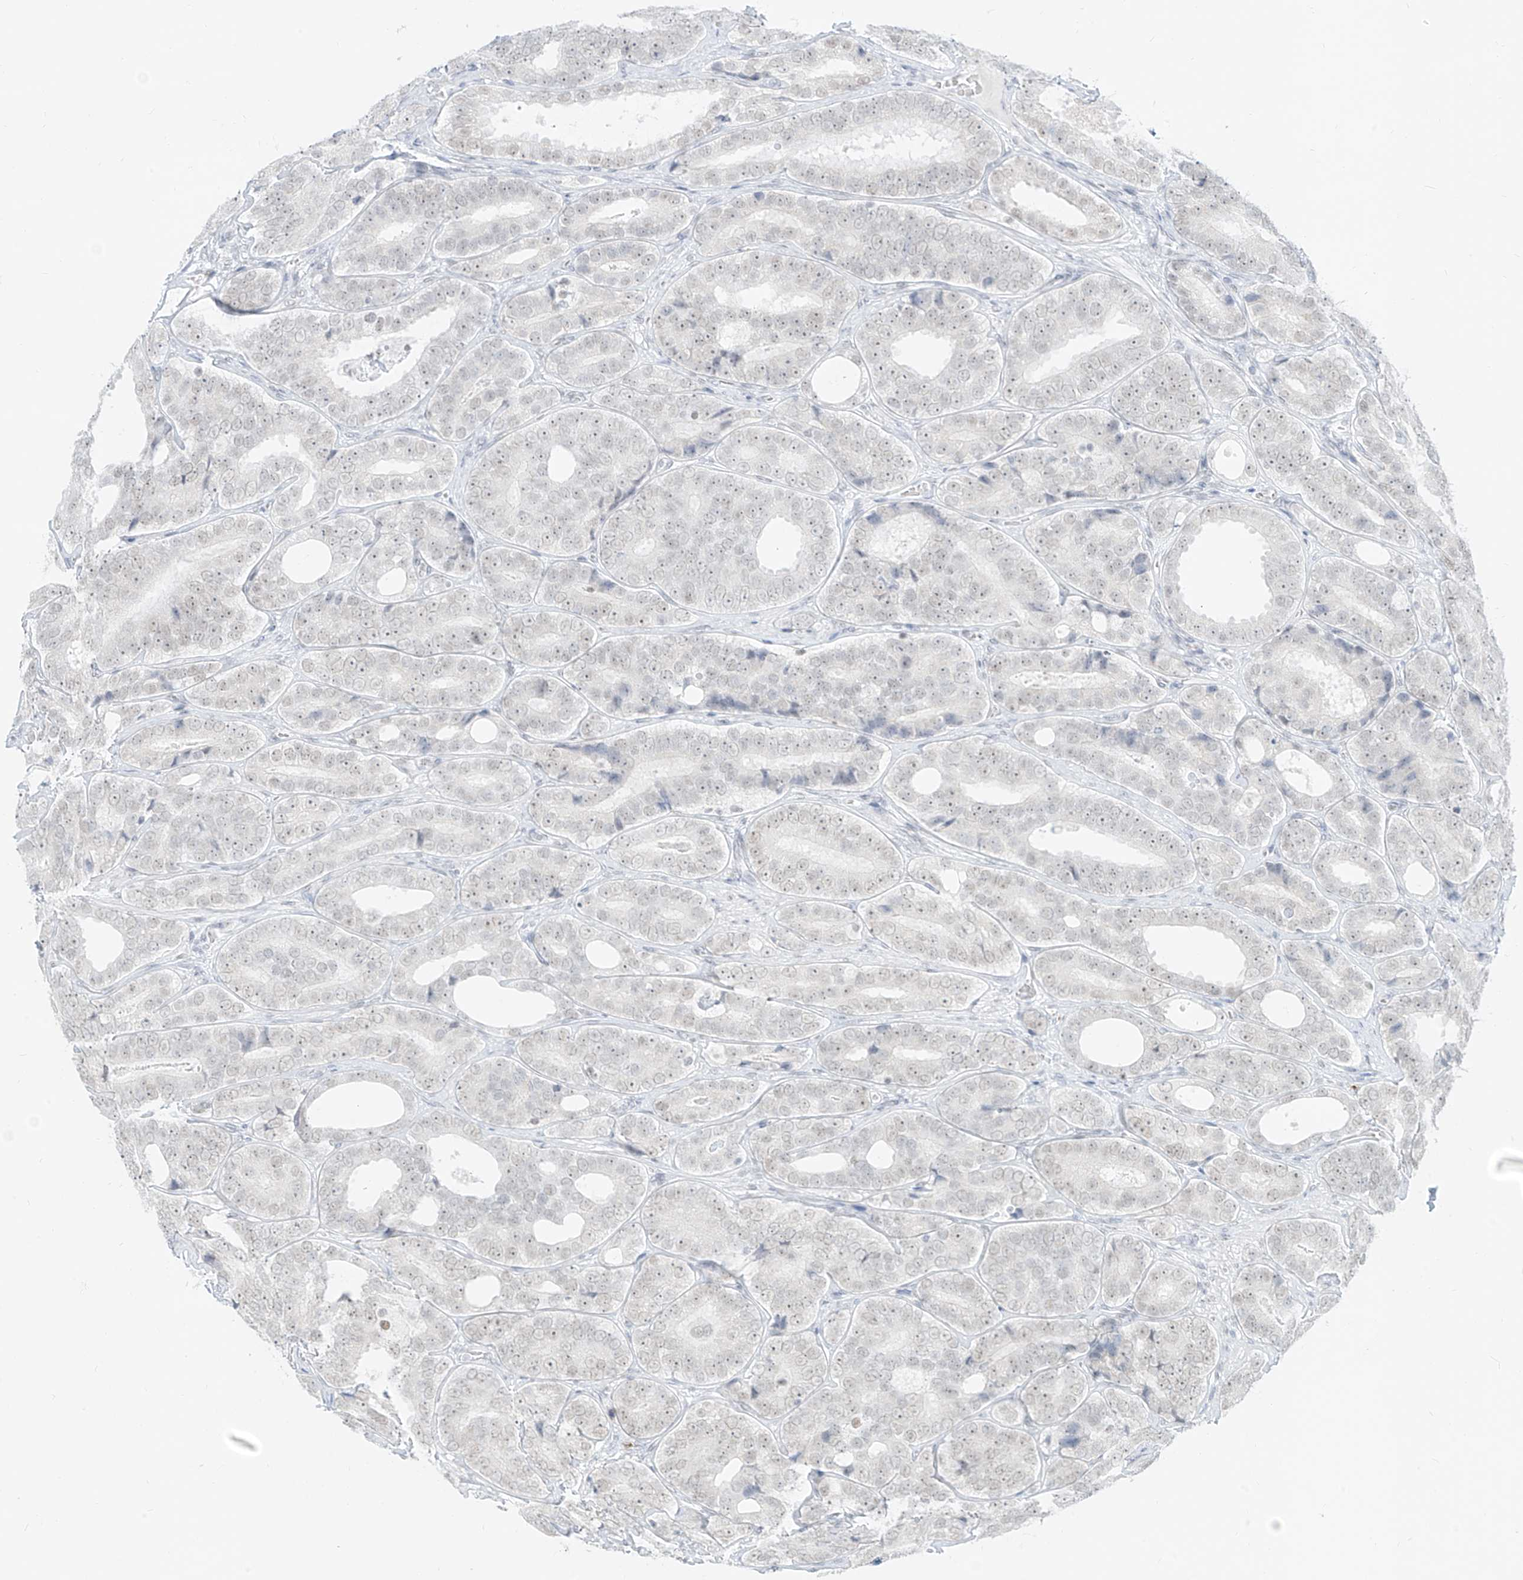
{"staining": {"intensity": "negative", "quantity": "none", "location": "none"}, "tissue": "prostate cancer", "cell_type": "Tumor cells", "image_type": "cancer", "snomed": [{"axis": "morphology", "description": "Adenocarcinoma, High grade"}, {"axis": "topography", "description": "Prostate"}], "caption": "There is no significant staining in tumor cells of prostate adenocarcinoma (high-grade). (DAB IHC with hematoxylin counter stain).", "gene": "SUPT5H", "patient": {"sex": "male", "age": 56}}